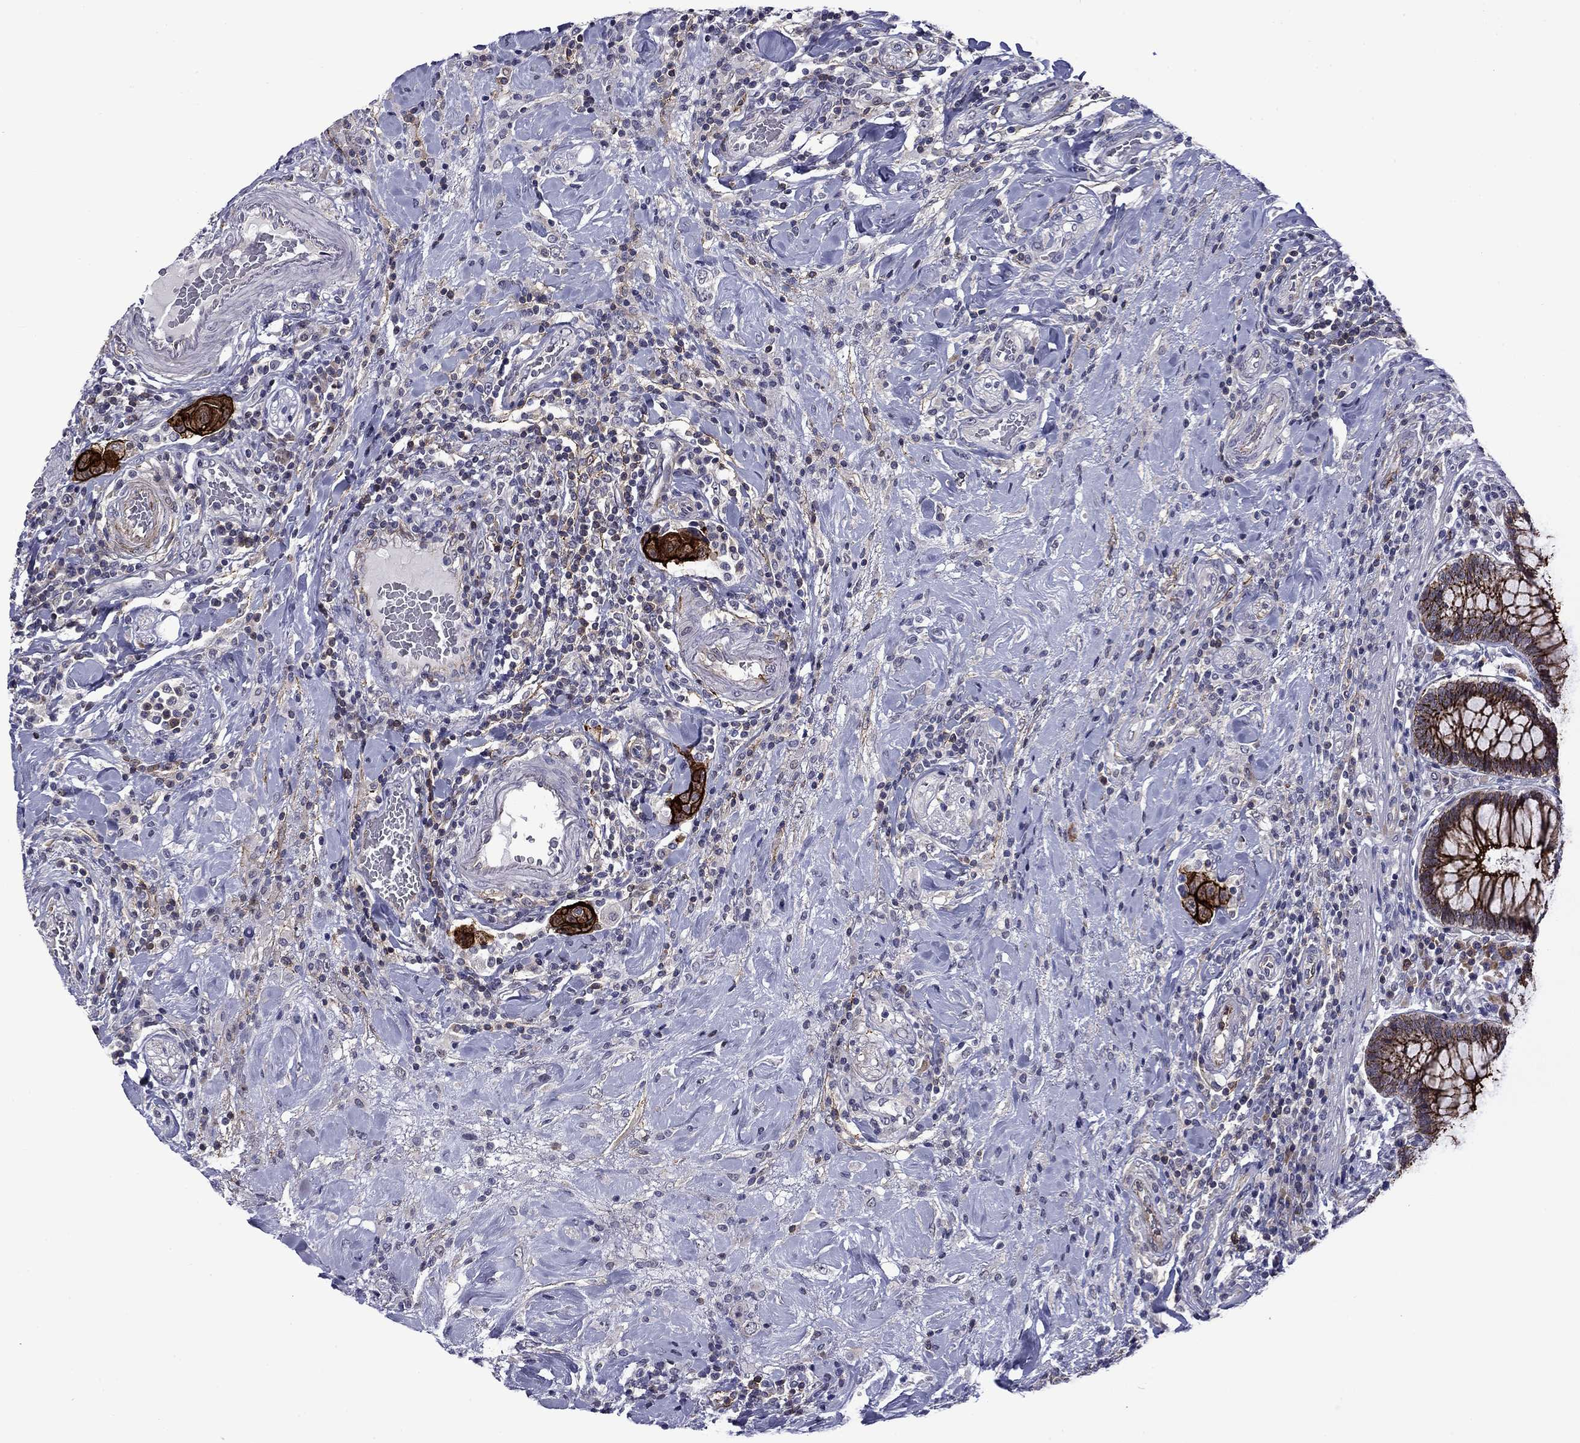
{"staining": {"intensity": "strong", "quantity": ">75%", "location": "cytoplasmic/membranous"}, "tissue": "colorectal cancer", "cell_type": "Tumor cells", "image_type": "cancer", "snomed": [{"axis": "morphology", "description": "Adenocarcinoma, NOS"}, {"axis": "topography", "description": "Colon"}], "caption": "Protein expression analysis of colorectal adenocarcinoma displays strong cytoplasmic/membranous expression in about >75% of tumor cells.", "gene": "LMO7", "patient": {"sex": "female", "age": 69}}